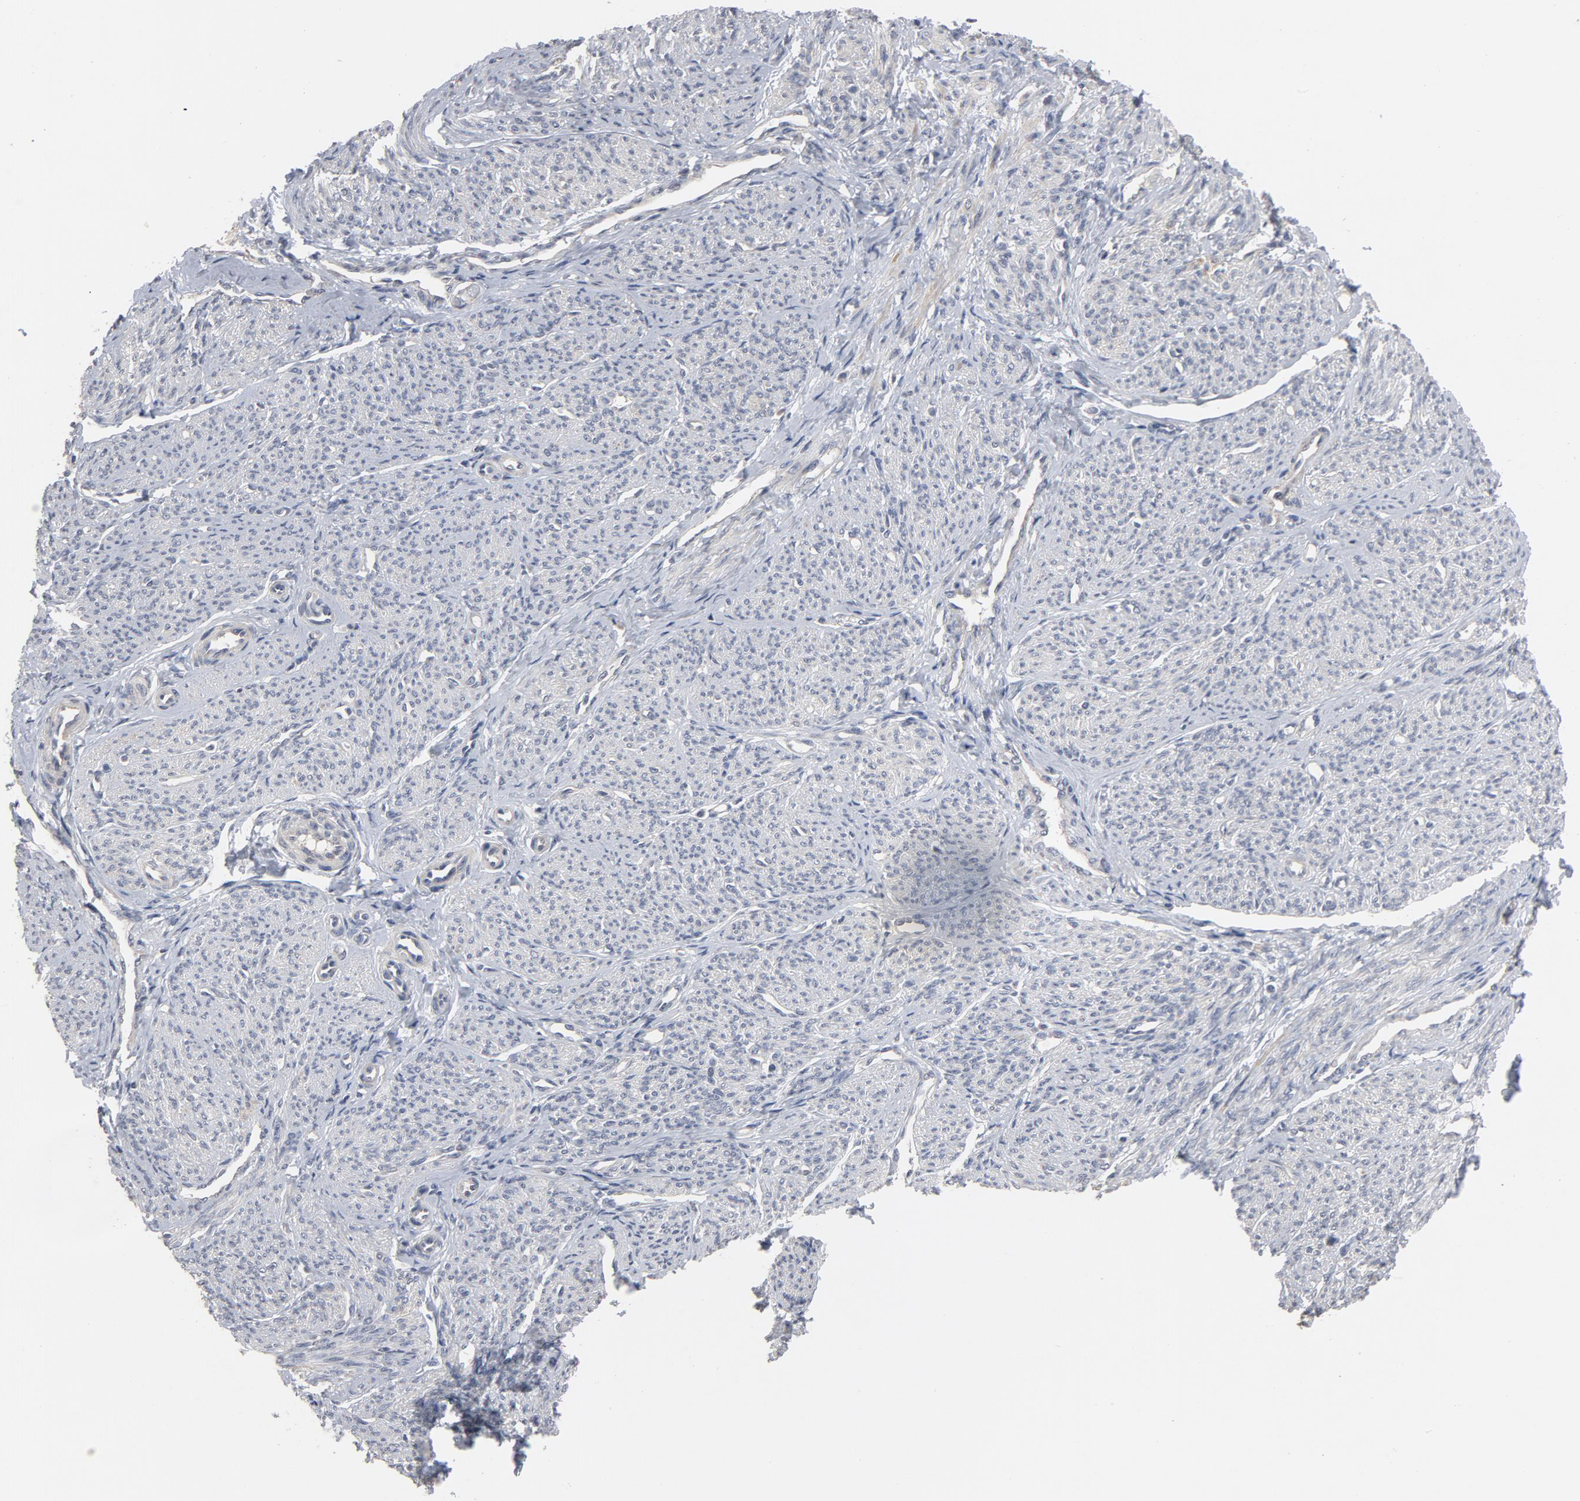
{"staining": {"intensity": "moderate", "quantity": ">75%", "location": "cytoplasmic/membranous"}, "tissue": "smooth muscle", "cell_type": "Smooth muscle cells", "image_type": "normal", "snomed": [{"axis": "morphology", "description": "Normal tissue, NOS"}, {"axis": "topography", "description": "Smooth muscle"}], "caption": "Brown immunohistochemical staining in normal human smooth muscle demonstrates moderate cytoplasmic/membranous positivity in approximately >75% of smooth muscle cells. (brown staining indicates protein expression, while blue staining denotes nuclei).", "gene": "PPP1R1B", "patient": {"sex": "female", "age": 65}}